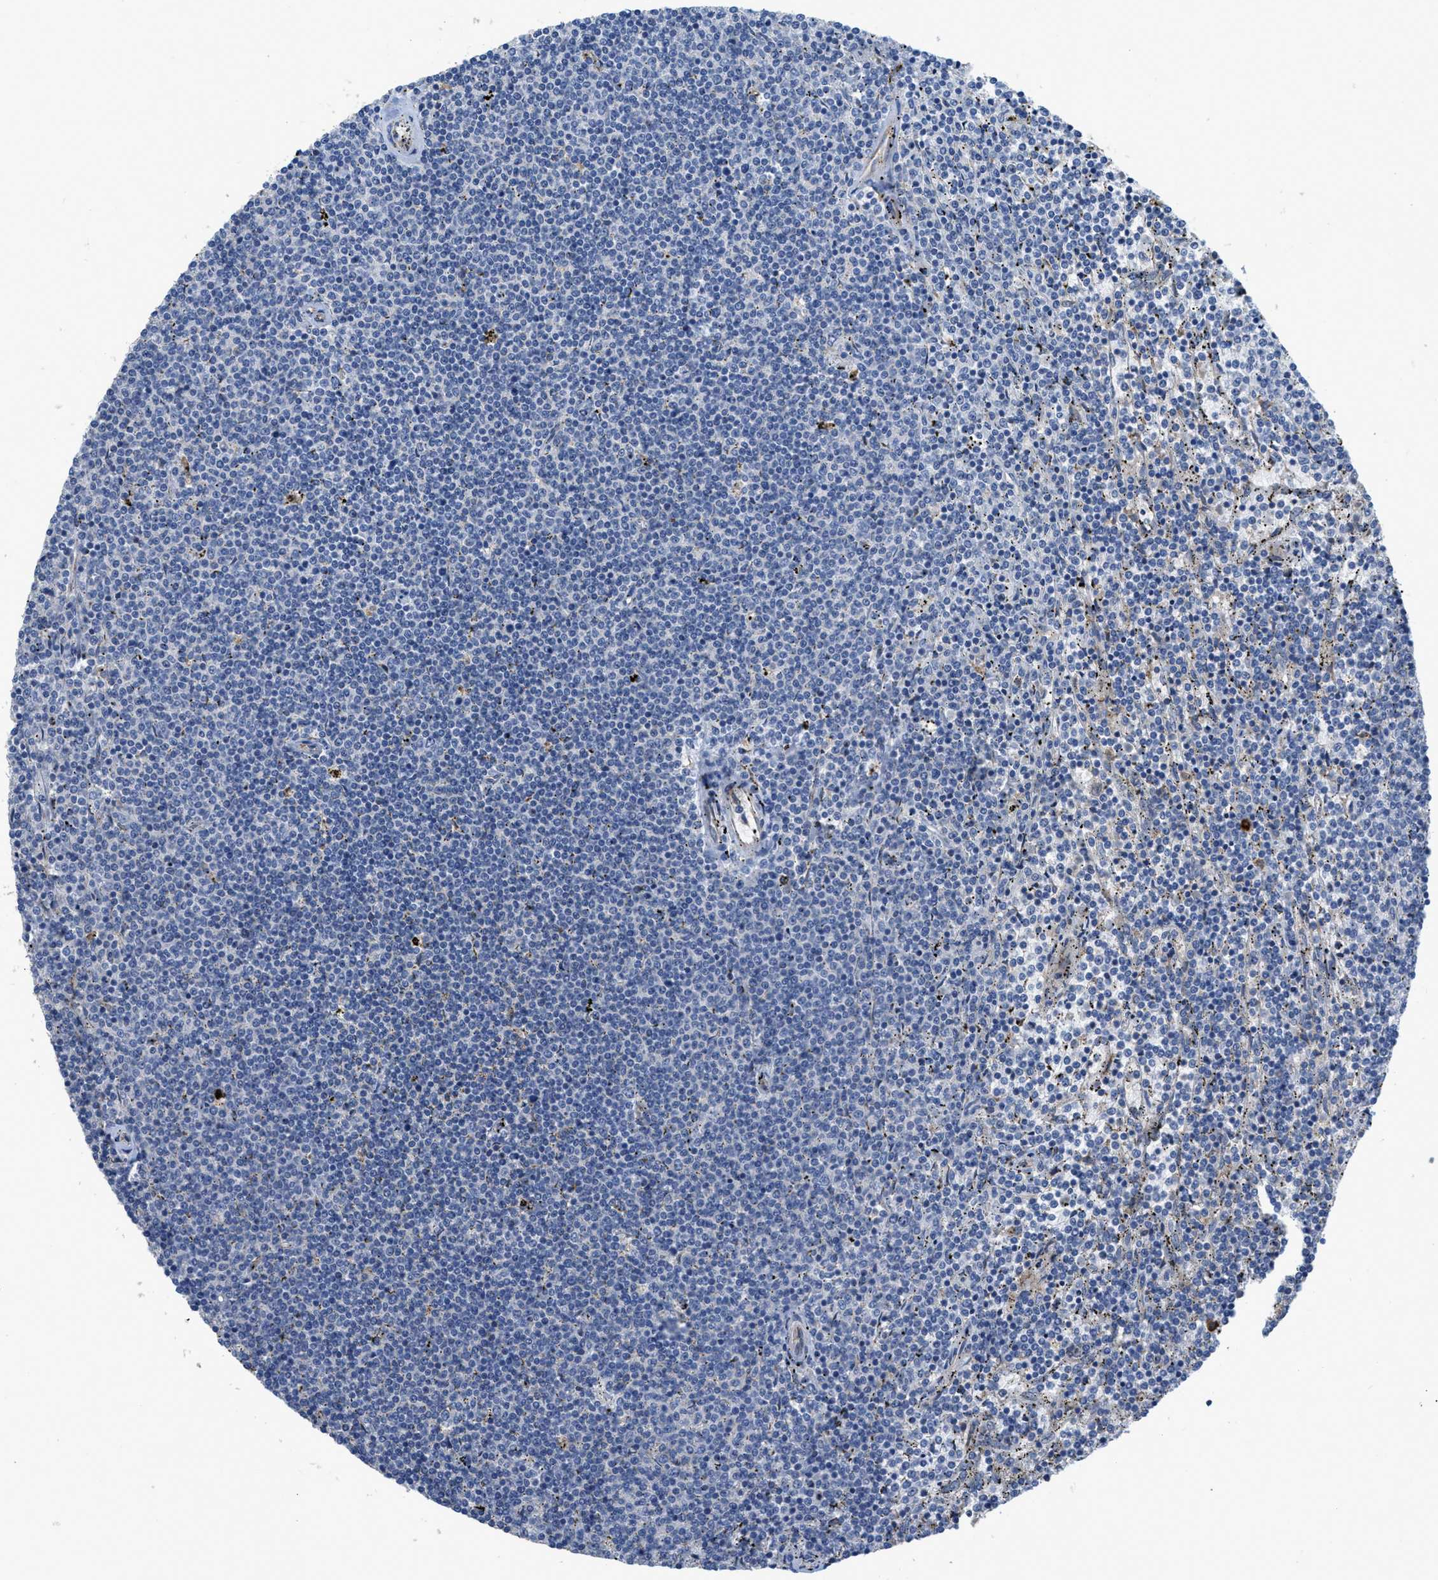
{"staining": {"intensity": "negative", "quantity": "none", "location": "none"}, "tissue": "lymphoma", "cell_type": "Tumor cells", "image_type": "cancer", "snomed": [{"axis": "morphology", "description": "Malignant lymphoma, non-Hodgkin's type, Low grade"}, {"axis": "topography", "description": "Spleen"}], "caption": "Protein analysis of low-grade malignant lymphoma, non-Hodgkin's type exhibits no significant staining in tumor cells. (IHC, brightfield microscopy, high magnification).", "gene": "CASP10", "patient": {"sex": "female", "age": 50}}